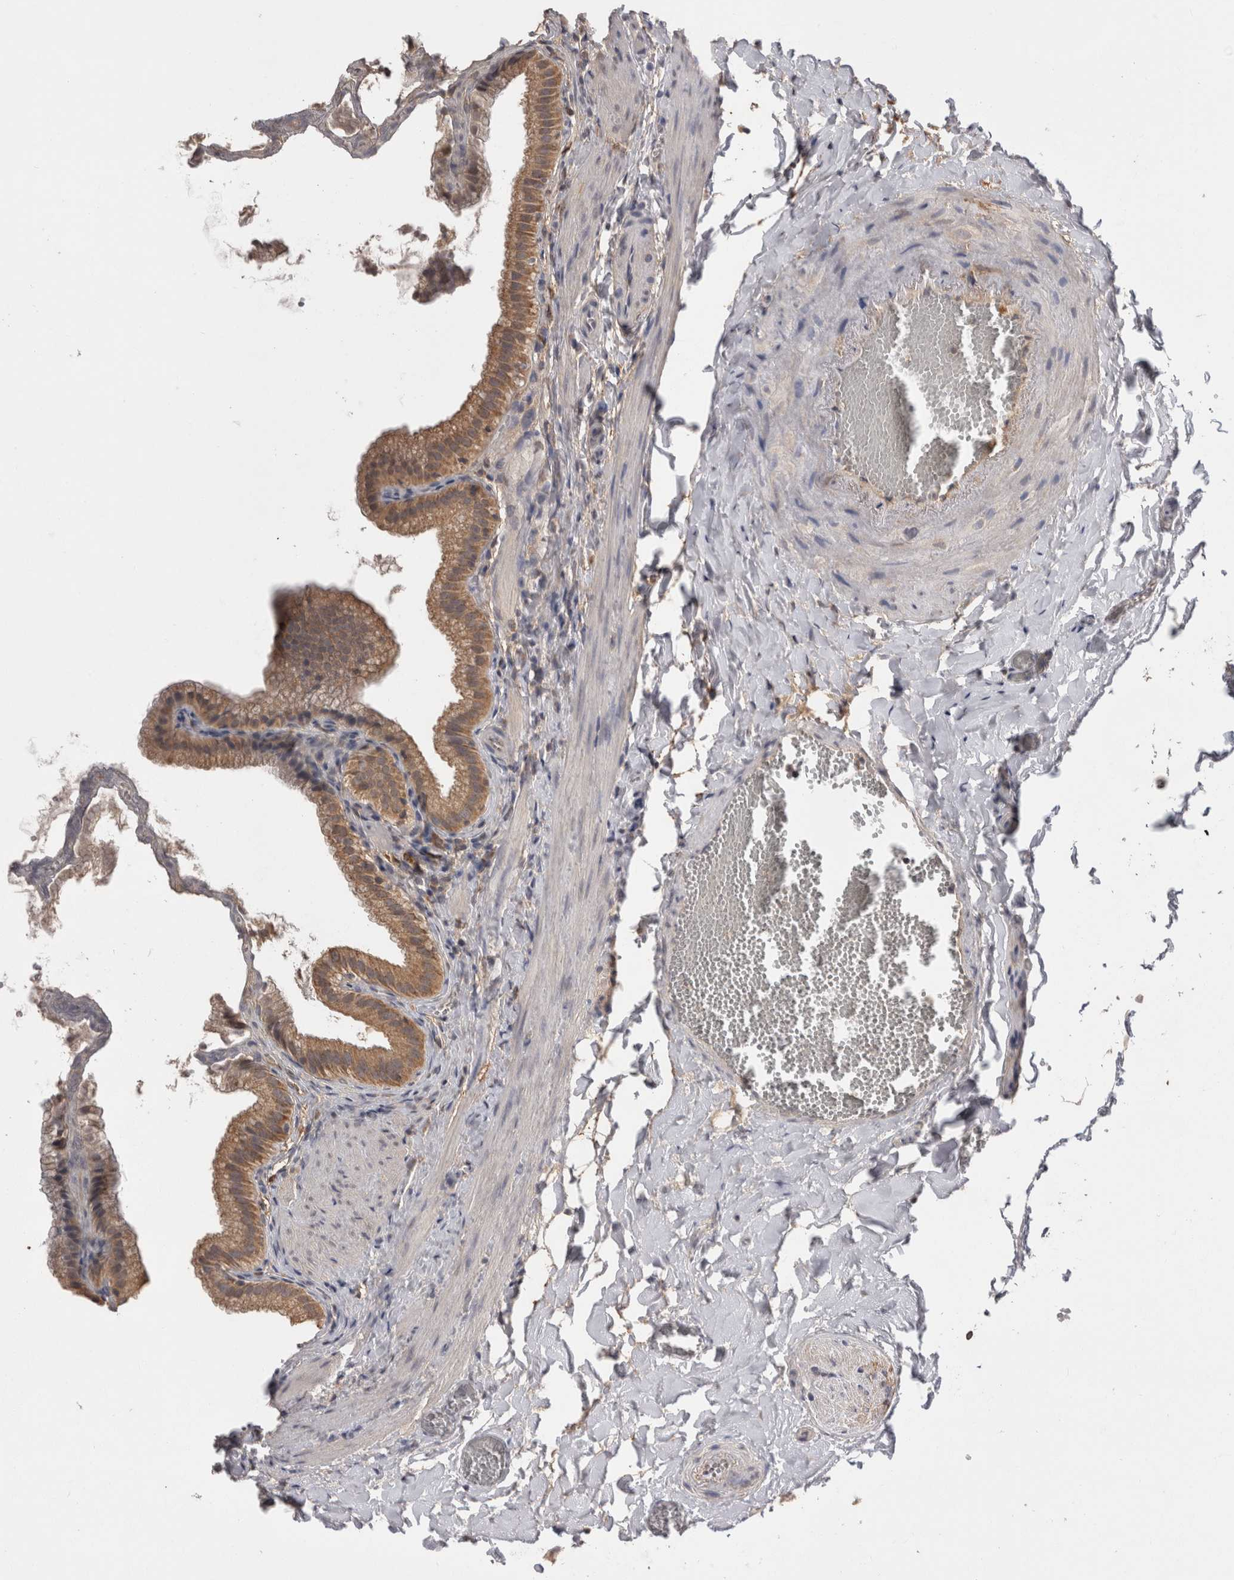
{"staining": {"intensity": "moderate", "quantity": ">75%", "location": "cytoplasmic/membranous"}, "tissue": "gallbladder", "cell_type": "Glandular cells", "image_type": "normal", "snomed": [{"axis": "morphology", "description": "Normal tissue, NOS"}, {"axis": "topography", "description": "Gallbladder"}], "caption": "The micrograph reveals staining of unremarkable gallbladder, revealing moderate cytoplasmic/membranous protein positivity (brown color) within glandular cells.", "gene": "PREP", "patient": {"sex": "male", "age": 38}}